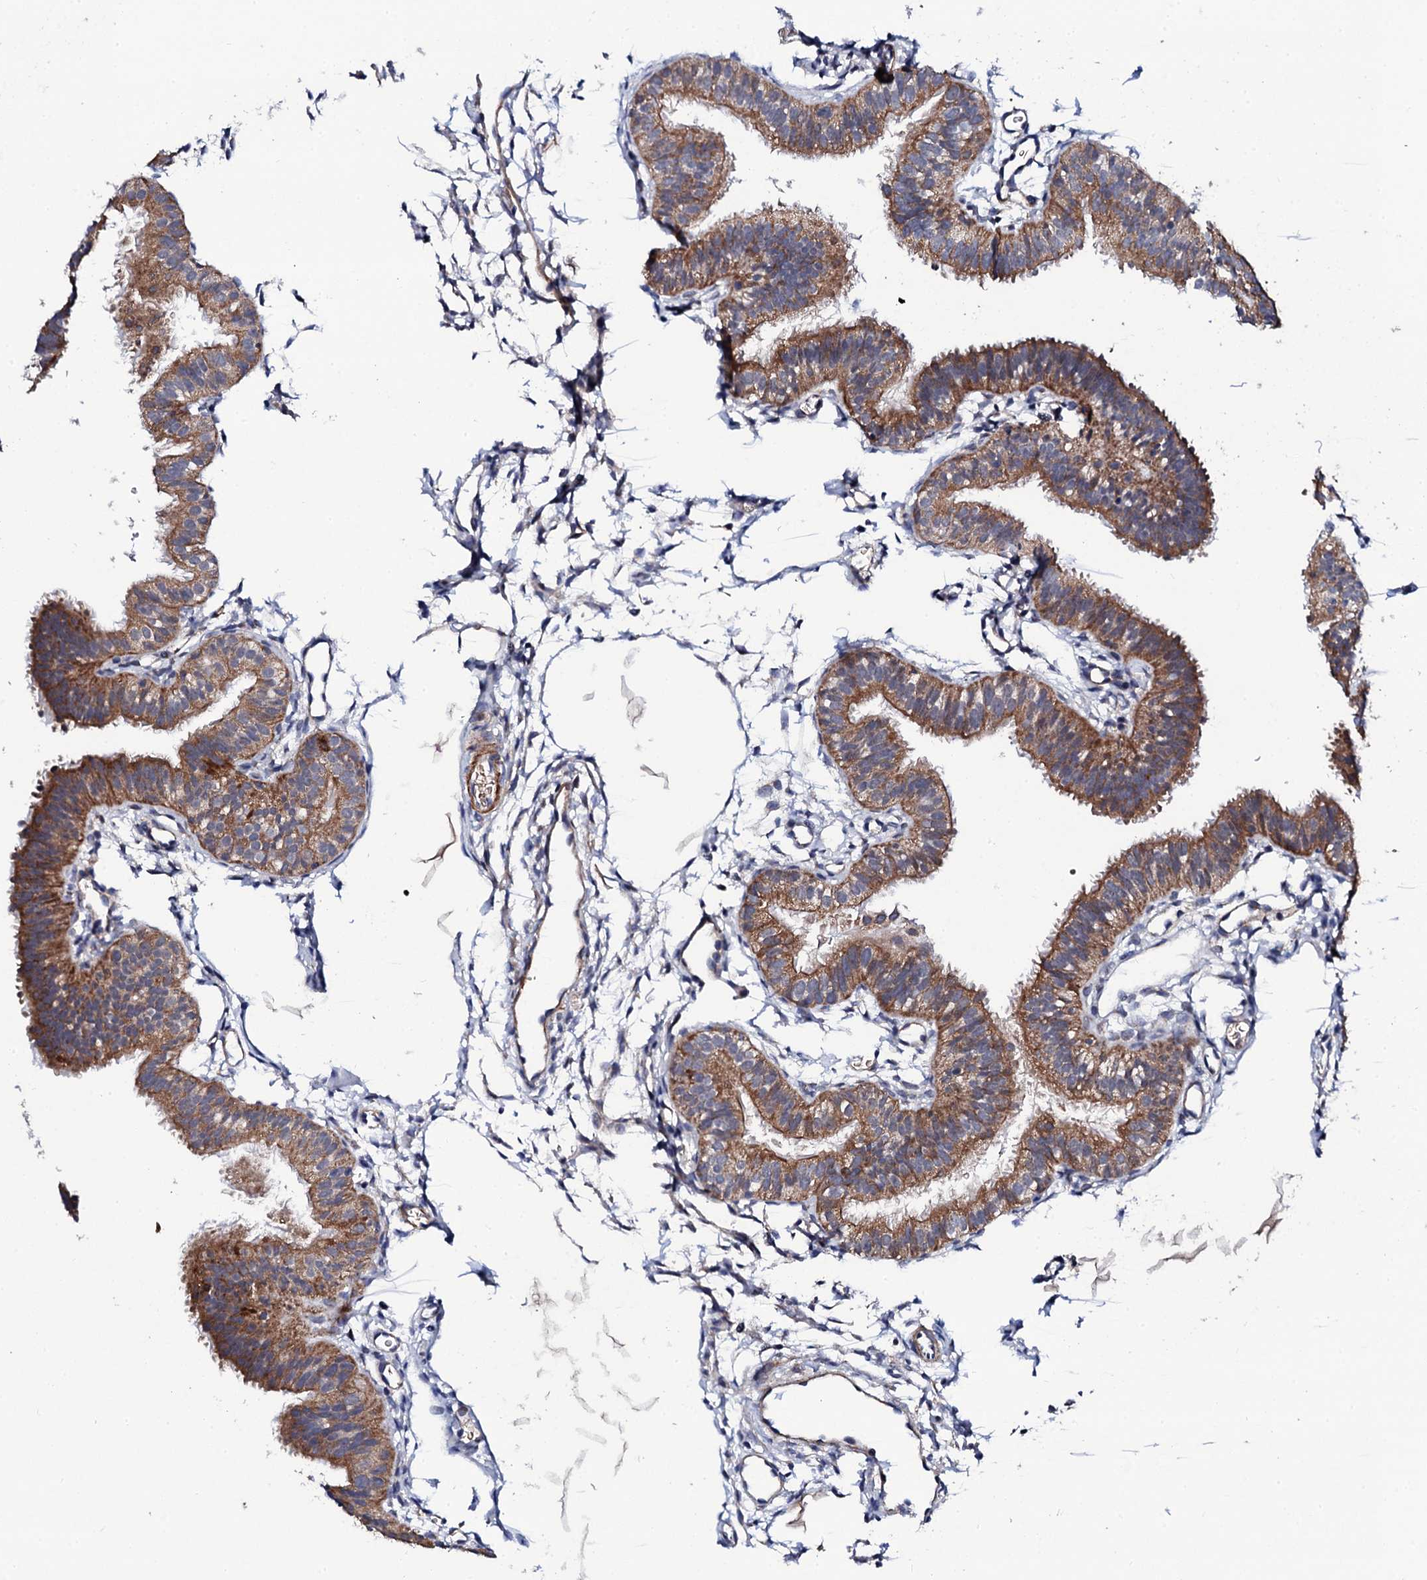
{"staining": {"intensity": "moderate", "quantity": ">75%", "location": "cytoplasmic/membranous"}, "tissue": "fallopian tube", "cell_type": "Glandular cells", "image_type": "normal", "snomed": [{"axis": "morphology", "description": "Normal tissue, NOS"}, {"axis": "topography", "description": "Fallopian tube"}], "caption": "An image showing moderate cytoplasmic/membranous staining in approximately >75% of glandular cells in benign fallopian tube, as visualized by brown immunohistochemical staining.", "gene": "COG4", "patient": {"sex": "female", "age": 35}}